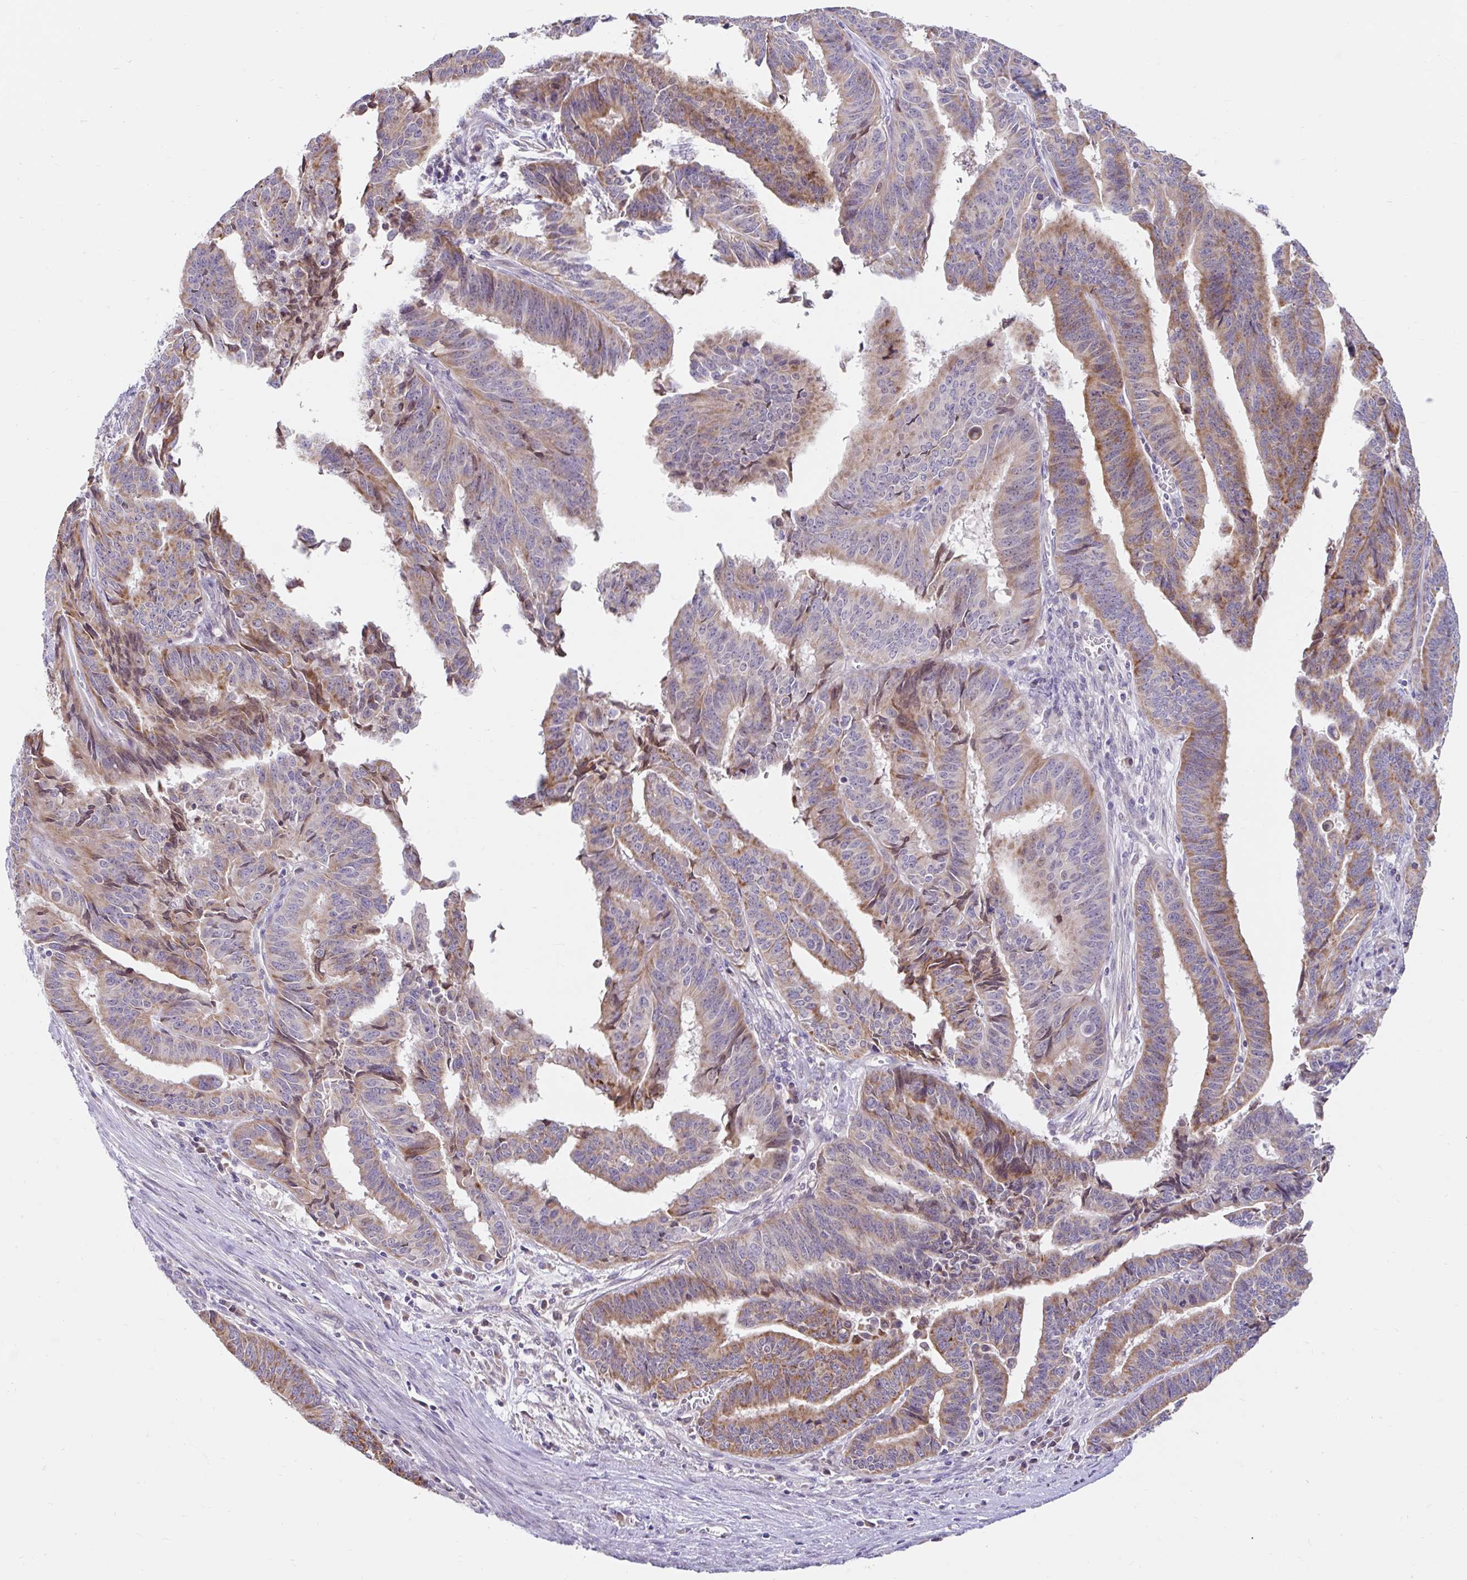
{"staining": {"intensity": "moderate", "quantity": ">75%", "location": "cytoplasmic/membranous"}, "tissue": "endometrial cancer", "cell_type": "Tumor cells", "image_type": "cancer", "snomed": [{"axis": "morphology", "description": "Adenocarcinoma, NOS"}, {"axis": "topography", "description": "Endometrium"}], "caption": "Brown immunohistochemical staining in human endometrial cancer (adenocarcinoma) displays moderate cytoplasmic/membranous expression in approximately >75% of tumor cells.", "gene": "NT5C1B", "patient": {"sex": "female", "age": 65}}